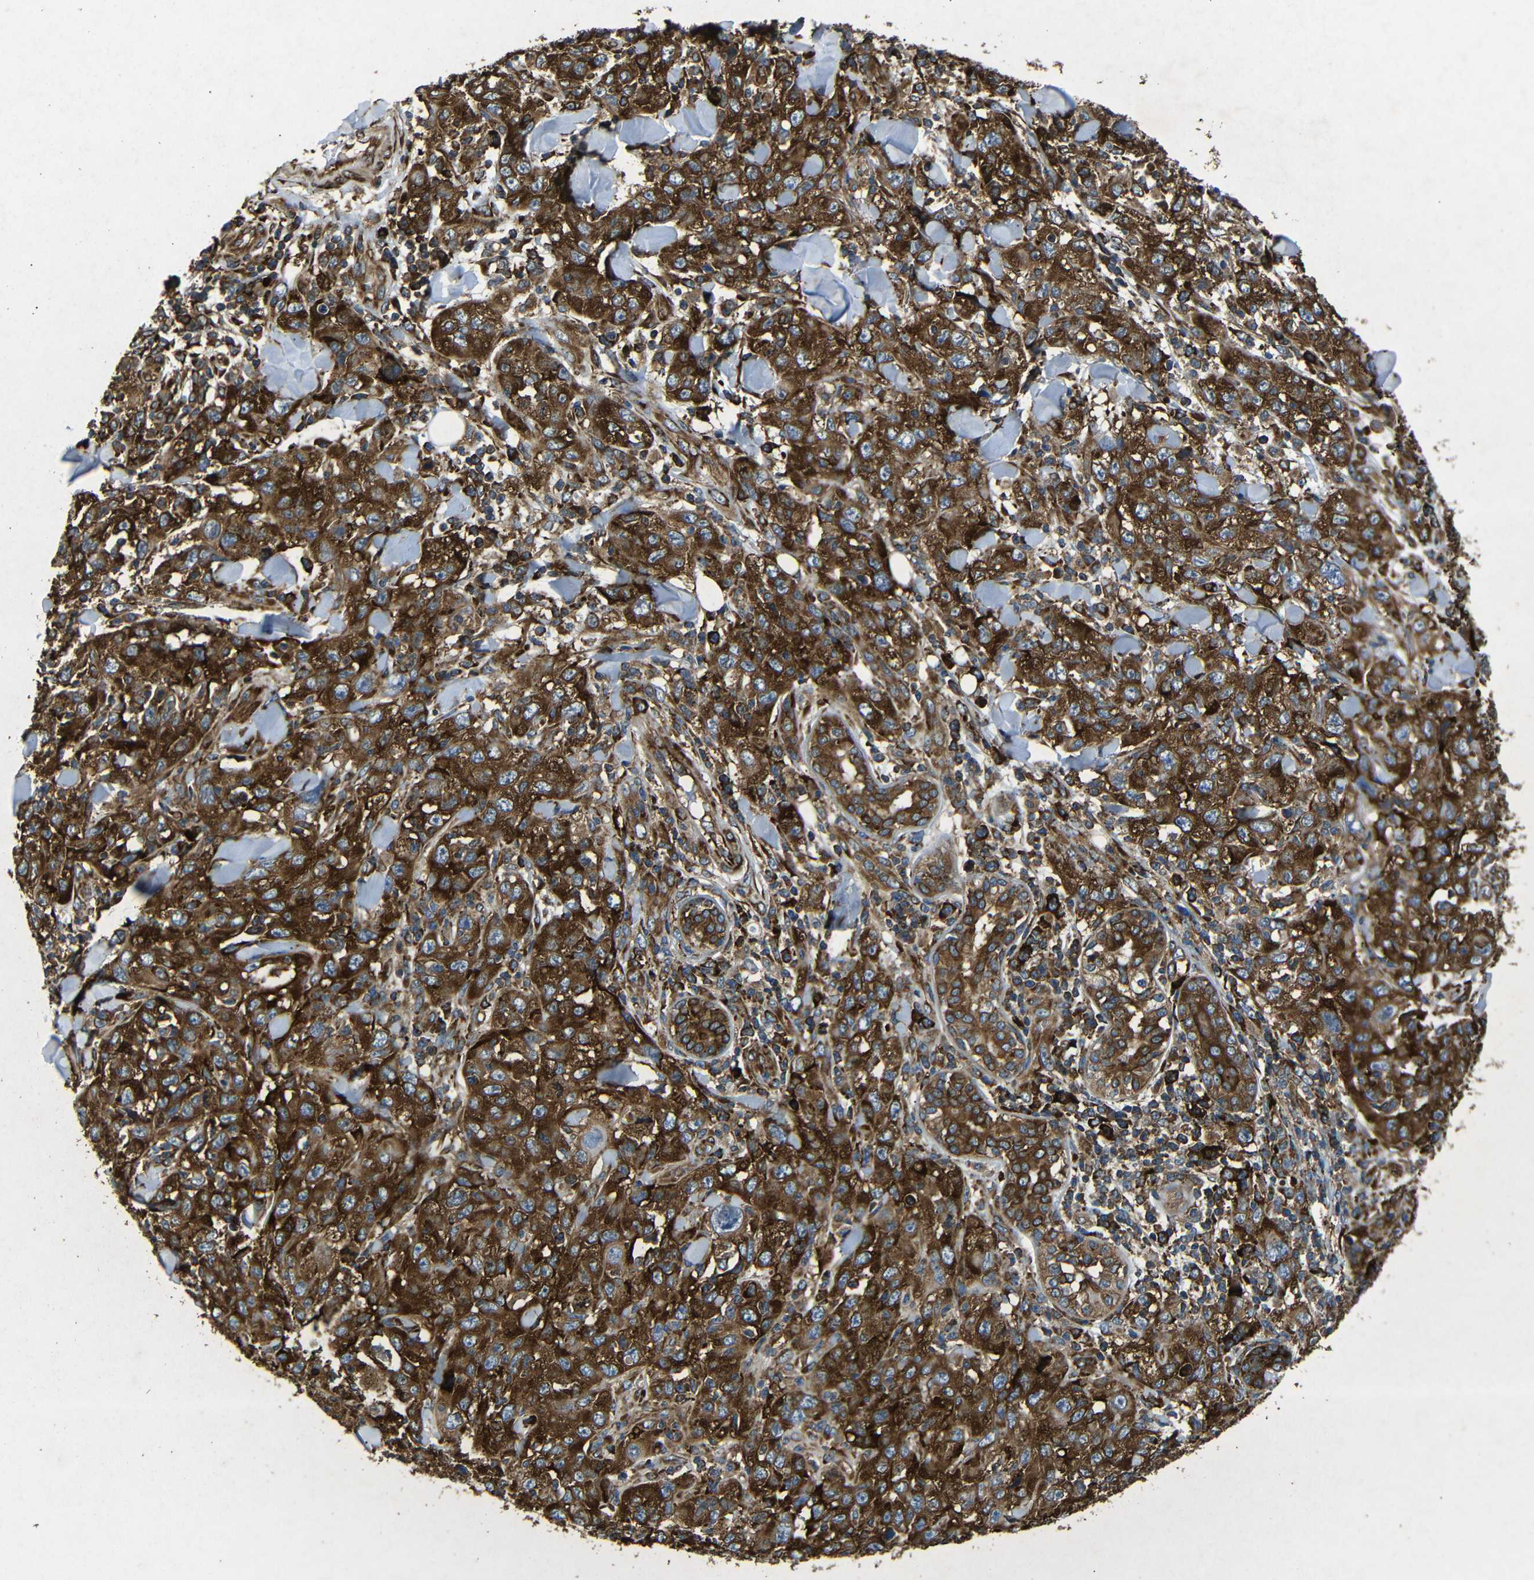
{"staining": {"intensity": "strong", "quantity": ">75%", "location": "cytoplasmic/membranous"}, "tissue": "skin cancer", "cell_type": "Tumor cells", "image_type": "cancer", "snomed": [{"axis": "morphology", "description": "Squamous cell carcinoma, NOS"}, {"axis": "topography", "description": "Skin"}], "caption": "Skin cancer tissue demonstrates strong cytoplasmic/membranous staining in approximately >75% of tumor cells, visualized by immunohistochemistry.", "gene": "BTF3", "patient": {"sex": "female", "age": 88}}